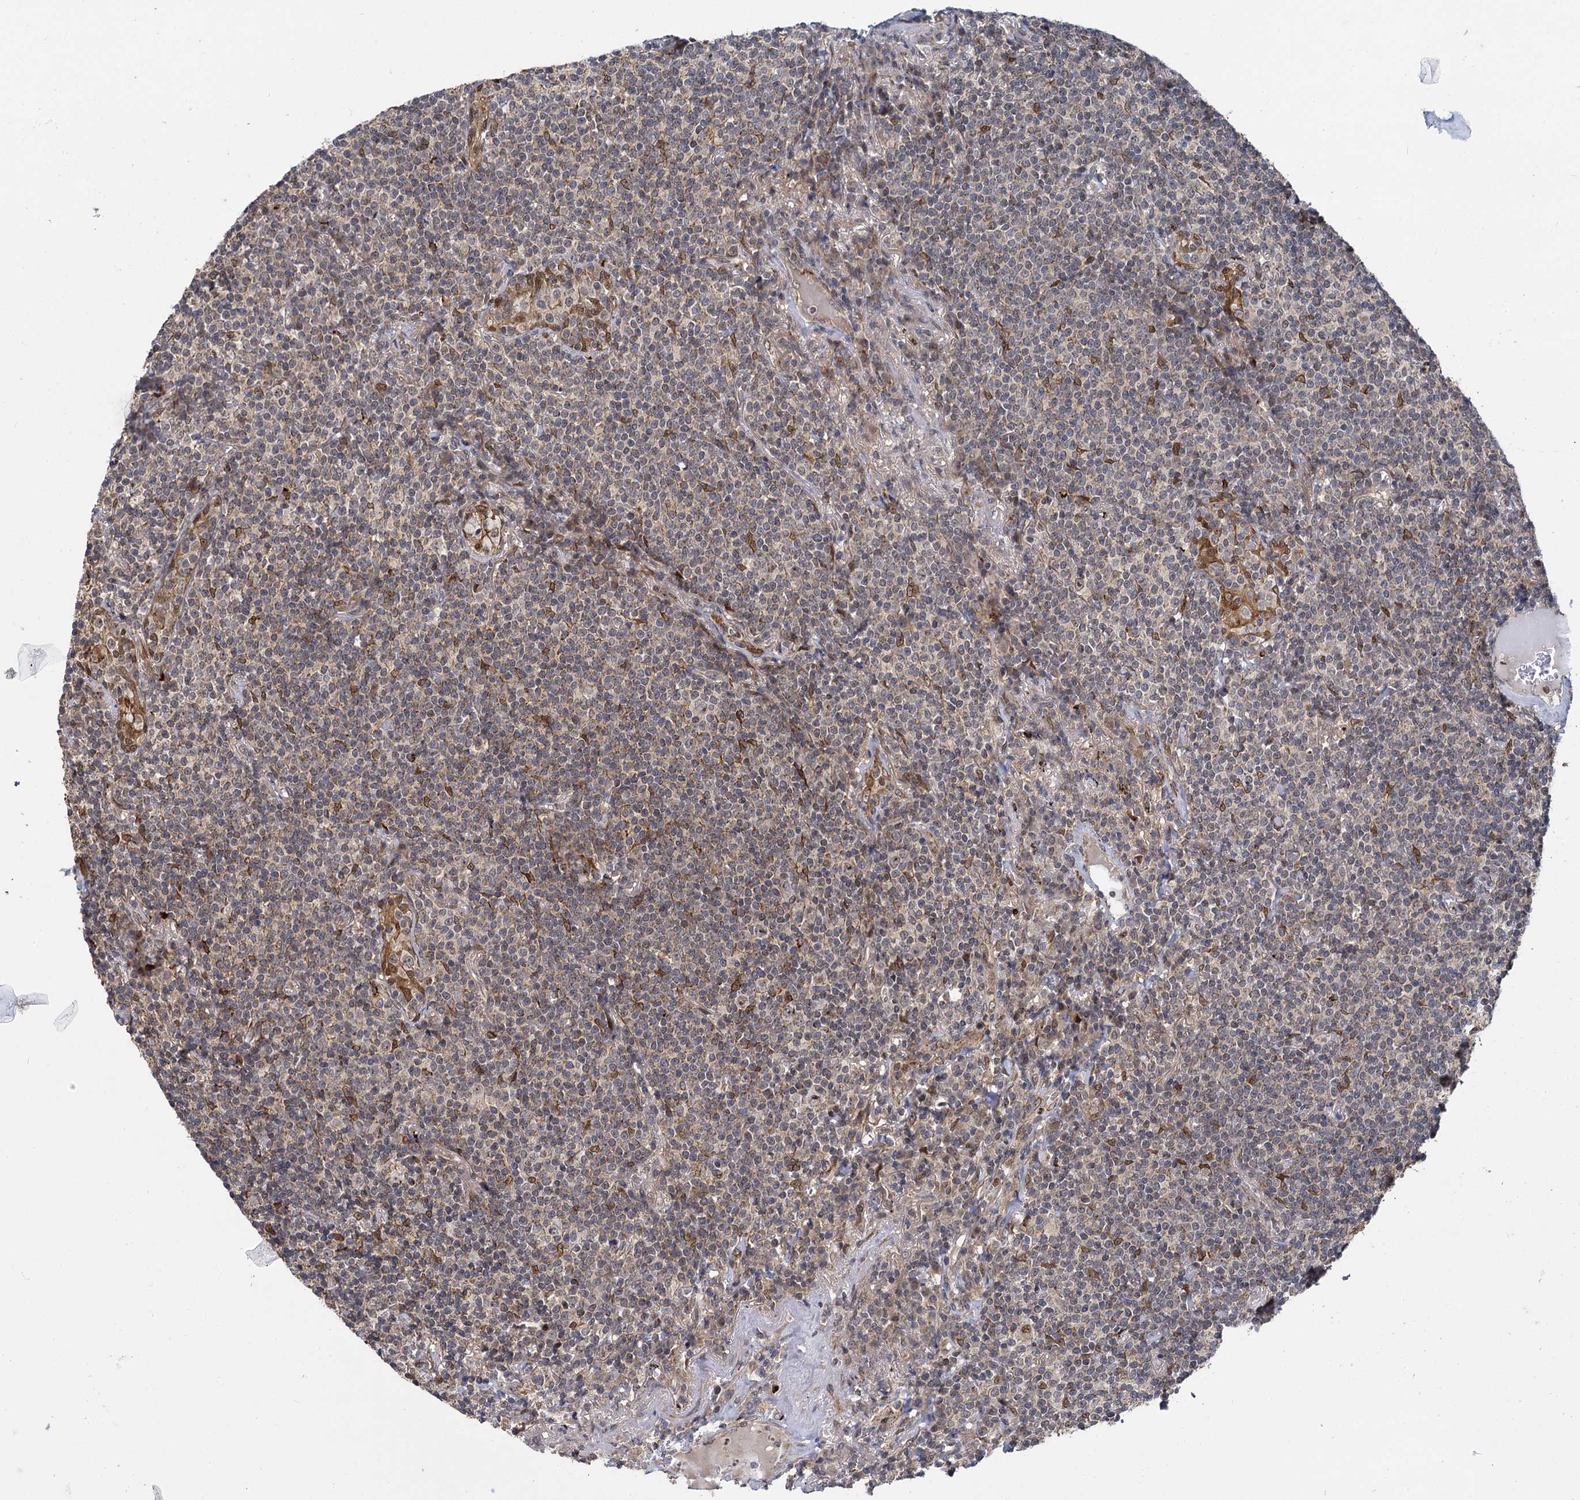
{"staining": {"intensity": "negative", "quantity": "none", "location": "none"}, "tissue": "lymphoma", "cell_type": "Tumor cells", "image_type": "cancer", "snomed": [{"axis": "morphology", "description": "Malignant lymphoma, non-Hodgkin's type, Low grade"}, {"axis": "topography", "description": "Lung"}], "caption": "Immunohistochemistry (IHC) histopathology image of lymphoma stained for a protein (brown), which demonstrates no staining in tumor cells.", "gene": "GAL3ST4", "patient": {"sex": "female", "age": 71}}